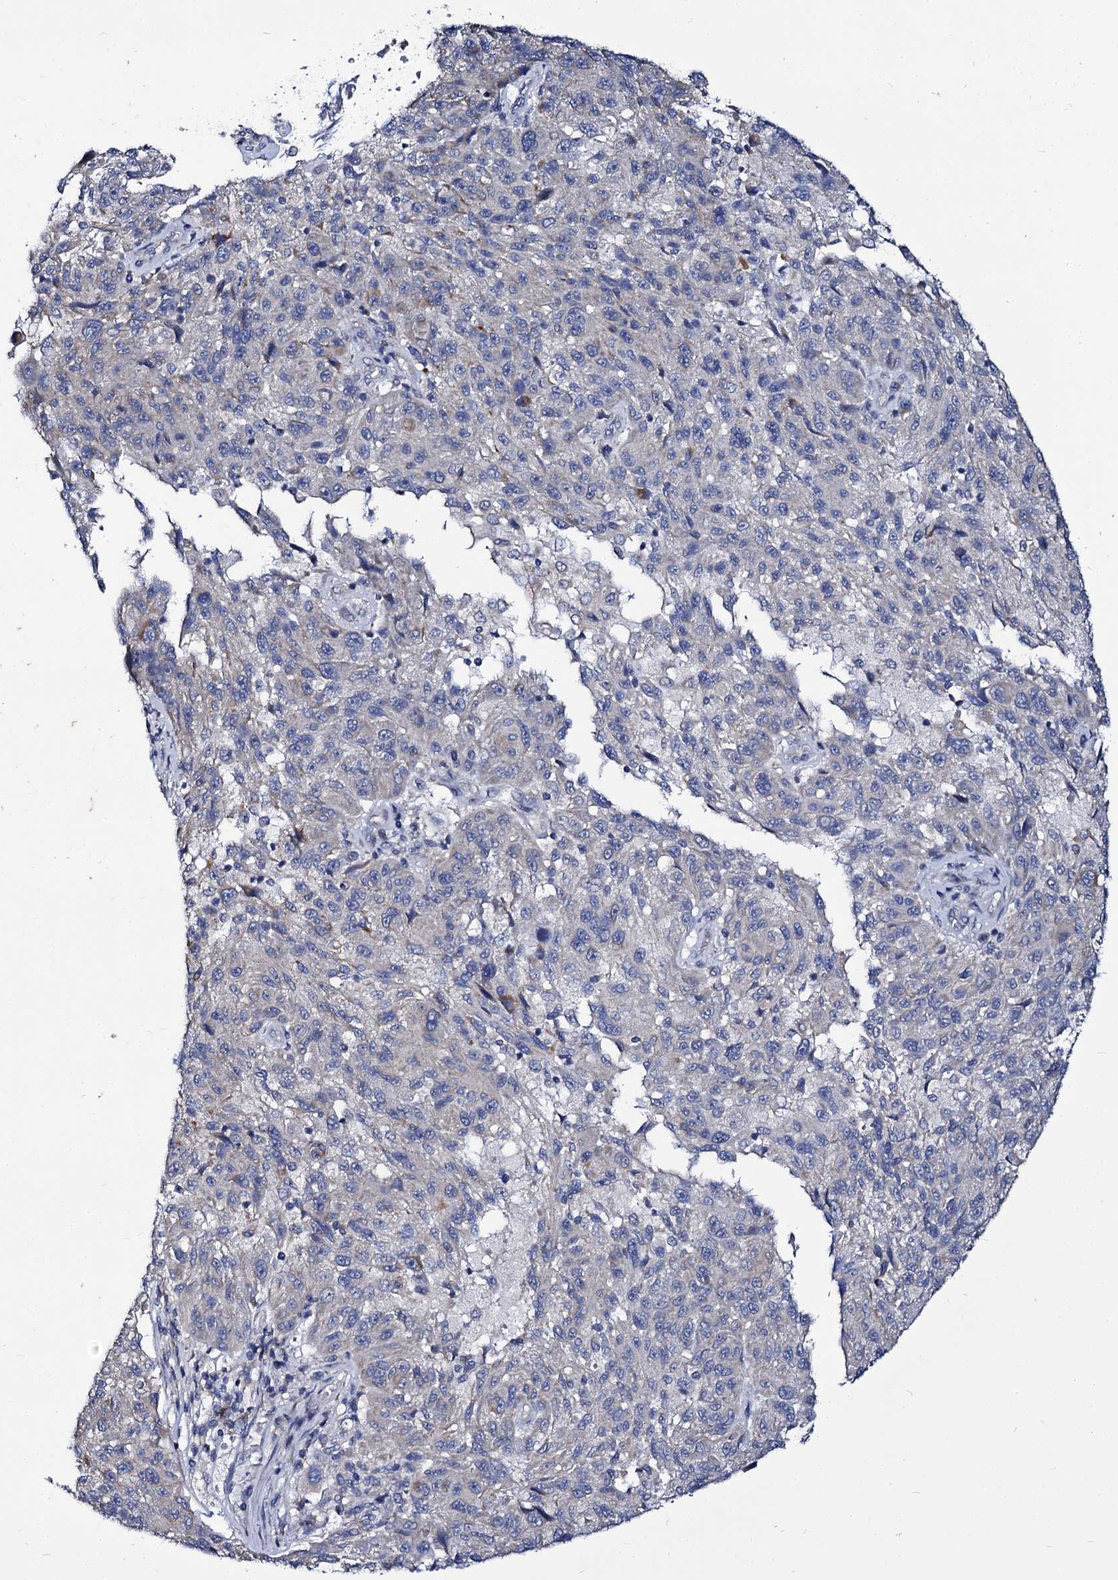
{"staining": {"intensity": "negative", "quantity": "none", "location": "none"}, "tissue": "melanoma", "cell_type": "Tumor cells", "image_type": "cancer", "snomed": [{"axis": "morphology", "description": "Malignant melanoma, NOS"}, {"axis": "topography", "description": "Skin"}], "caption": "The image exhibits no staining of tumor cells in malignant melanoma.", "gene": "PANX2", "patient": {"sex": "male", "age": 53}}